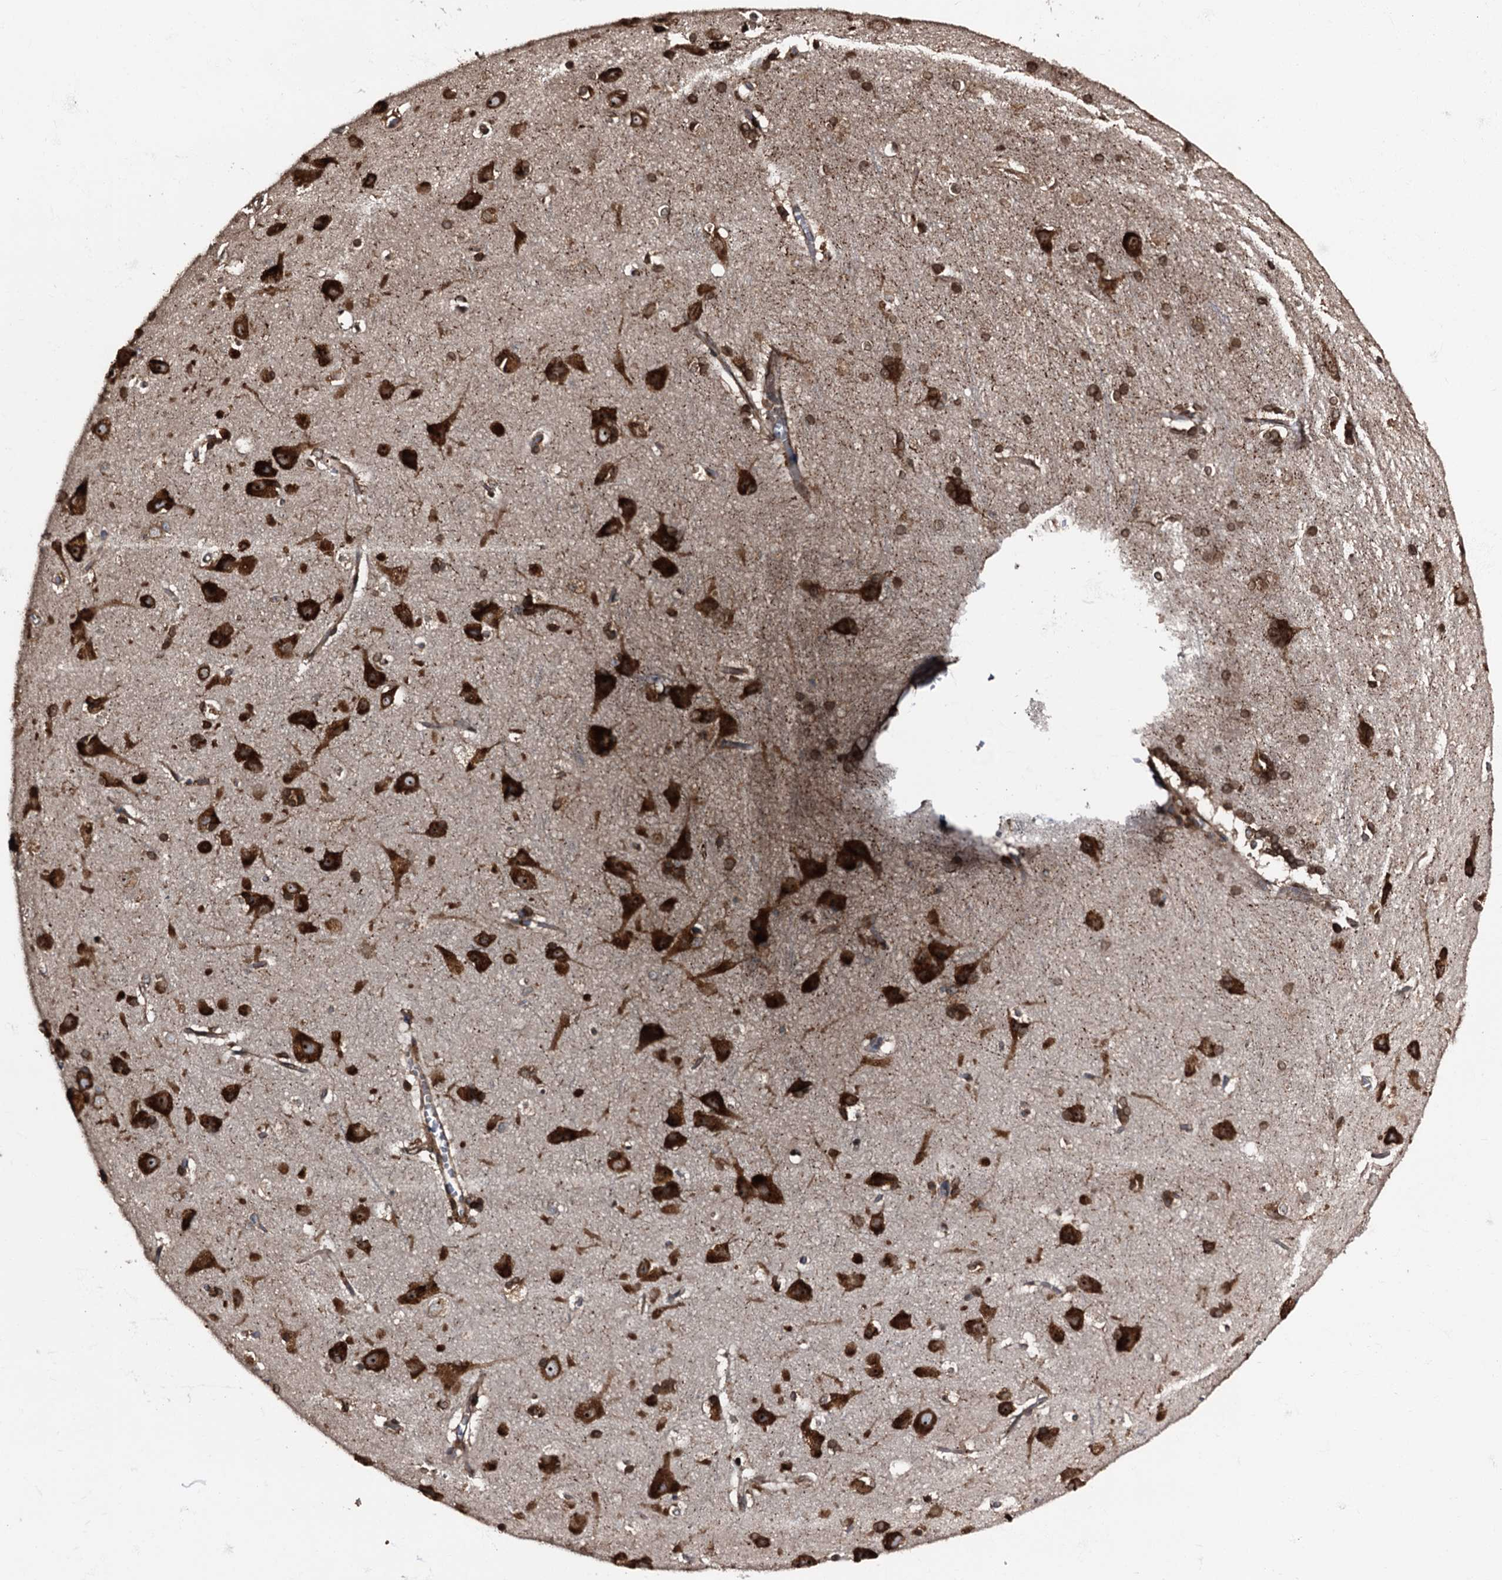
{"staining": {"intensity": "moderate", "quantity": ">75%", "location": "cytoplasmic/membranous"}, "tissue": "cerebral cortex", "cell_type": "Endothelial cells", "image_type": "normal", "snomed": [{"axis": "morphology", "description": "Normal tissue, NOS"}, {"axis": "topography", "description": "Cerebral cortex"}], "caption": "This image reveals immunohistochemistry (IHC) staining of unremarkable human cerebral cortex, with medium moderate cytoplasmic/membranous positivity in about >75% of endothelial cells.", "gene": "ATP2C1", "patient": {"sex": "male", "age": 54}}